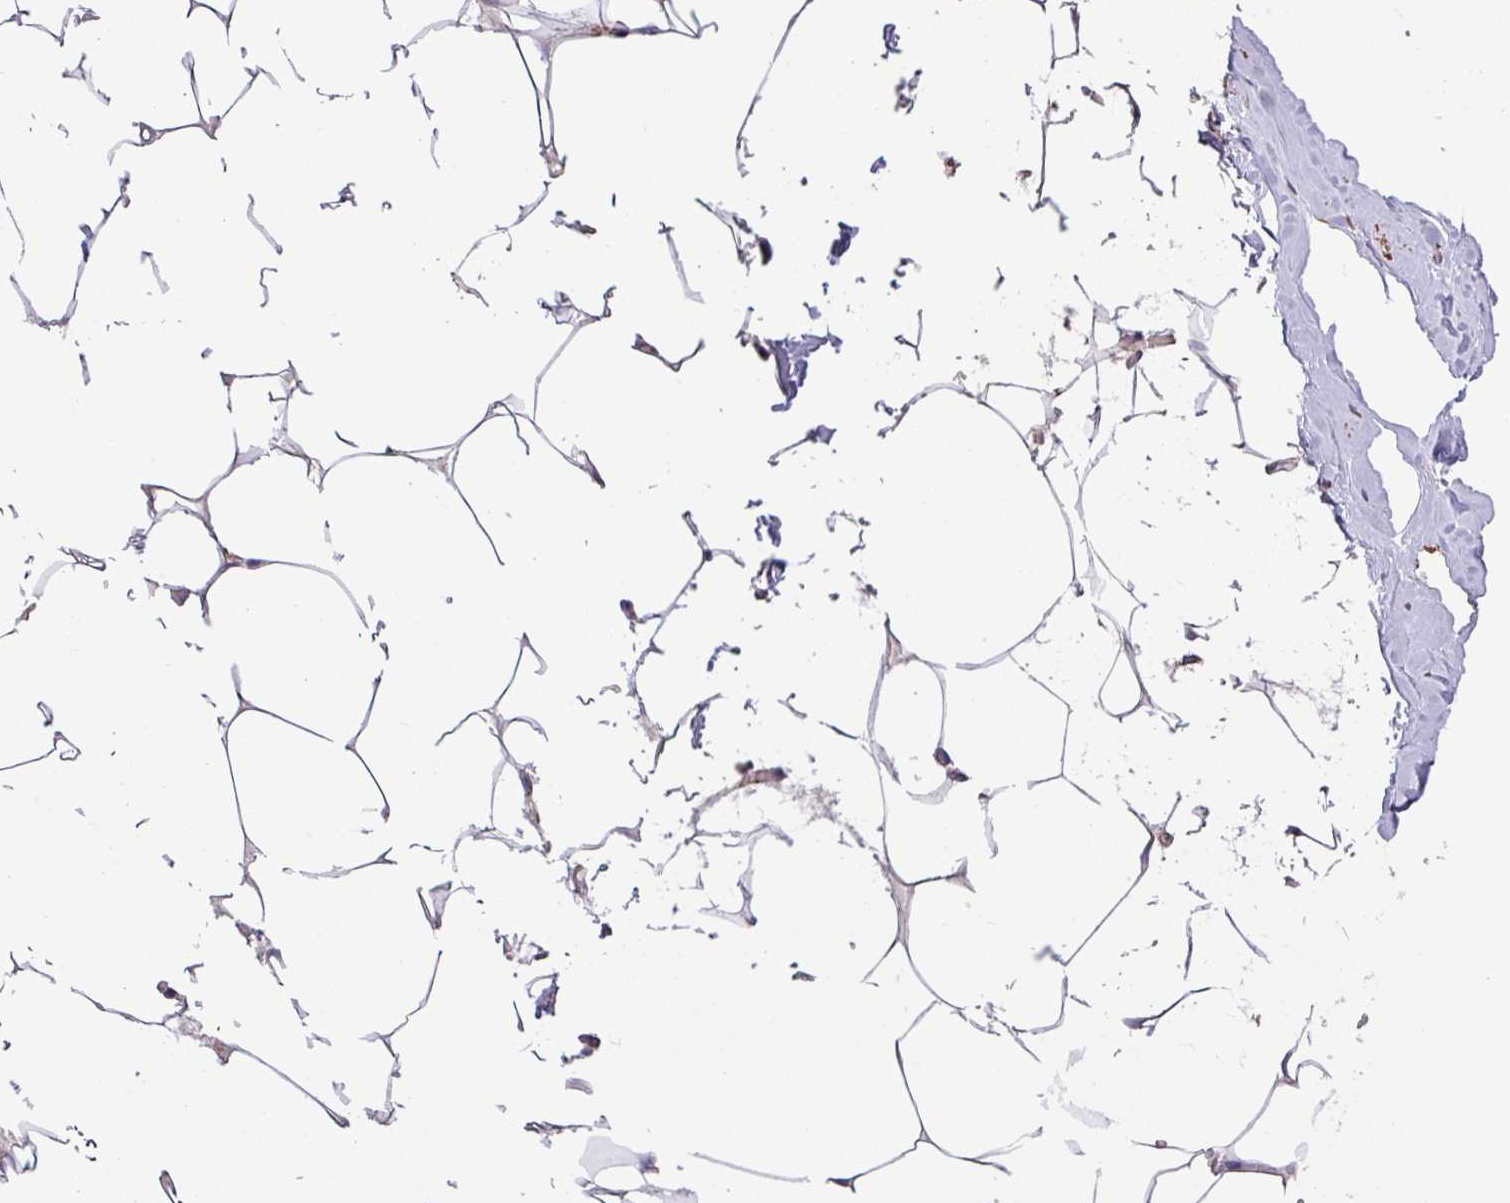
{"staining": {"intensity": "negative", "quantity": "none", "location": "none"}, "tissue": "breast", "cell_type": "Adipocytes", "image_type": "normal", "snomed": [{"axis": "morphology", "description": "Normal tissue, NOS"}, {"axis": "topography", "description": "Breast"}], "caption": "The image reveals no significant expression in adipocytes of breast.", "gene": "MEGF6", "patient": {"sex": "female", "age": 27}}